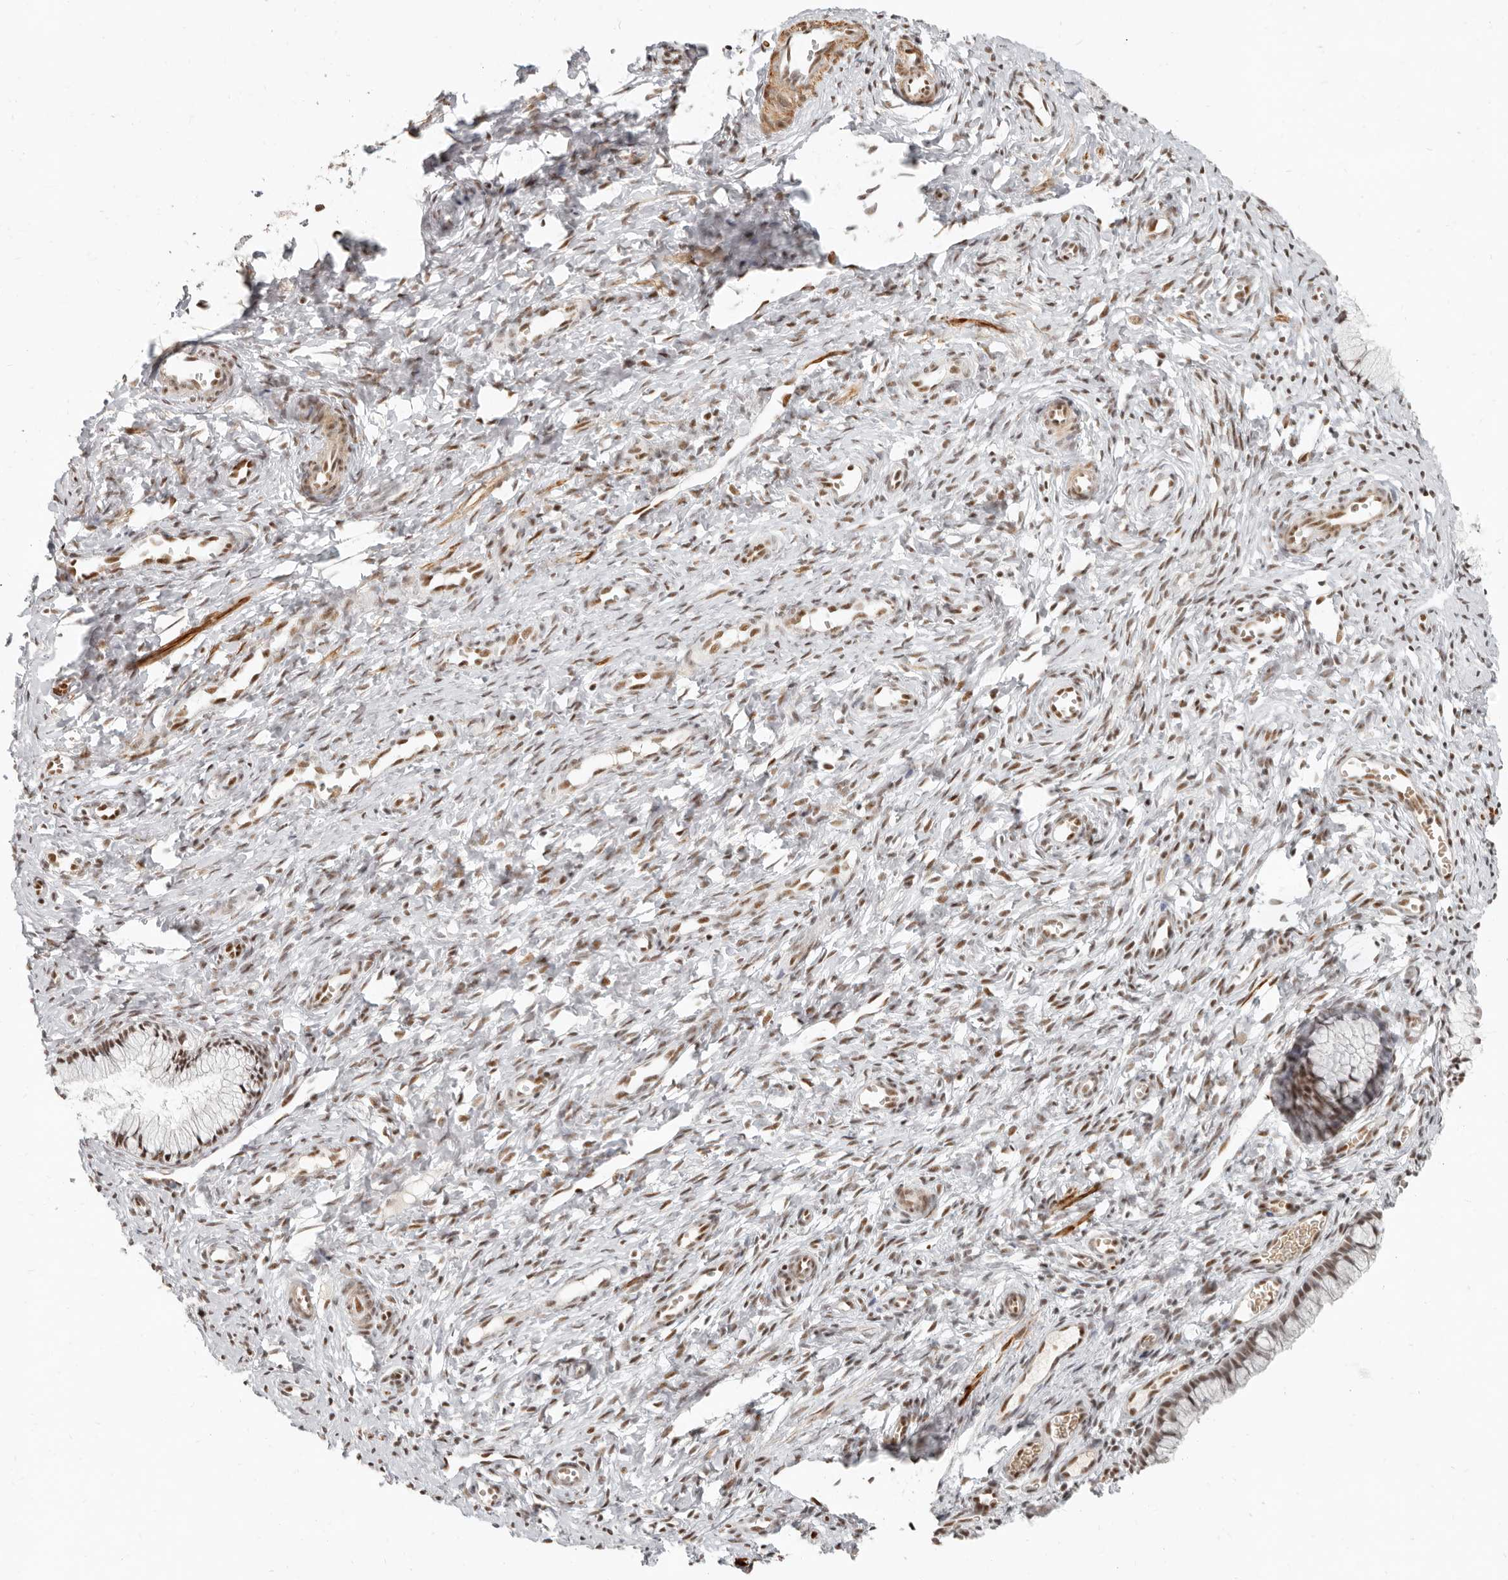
{"staining": {"intensity": "moderate", "quantity": "25%-75%", "location": "nuclear"}, "tissue": "cervix", "cell_type": "Glandular cells", "image_type": "normal", "snomed": [{"axis": "morphology", "description": "Normal tissue, NOS"}, {"axis": "topography", "description": "Cervix"}], "caption": "Cervix was stained to show a protein in brown. There is medium levels of moderate nuclear positivity in approximately 25%-75% of glandular cells. (DAB = brown stain, brightfield microscopy at high magnification).", "gene": "GABPA", "patient": {"sex": "female", "age": 27}}